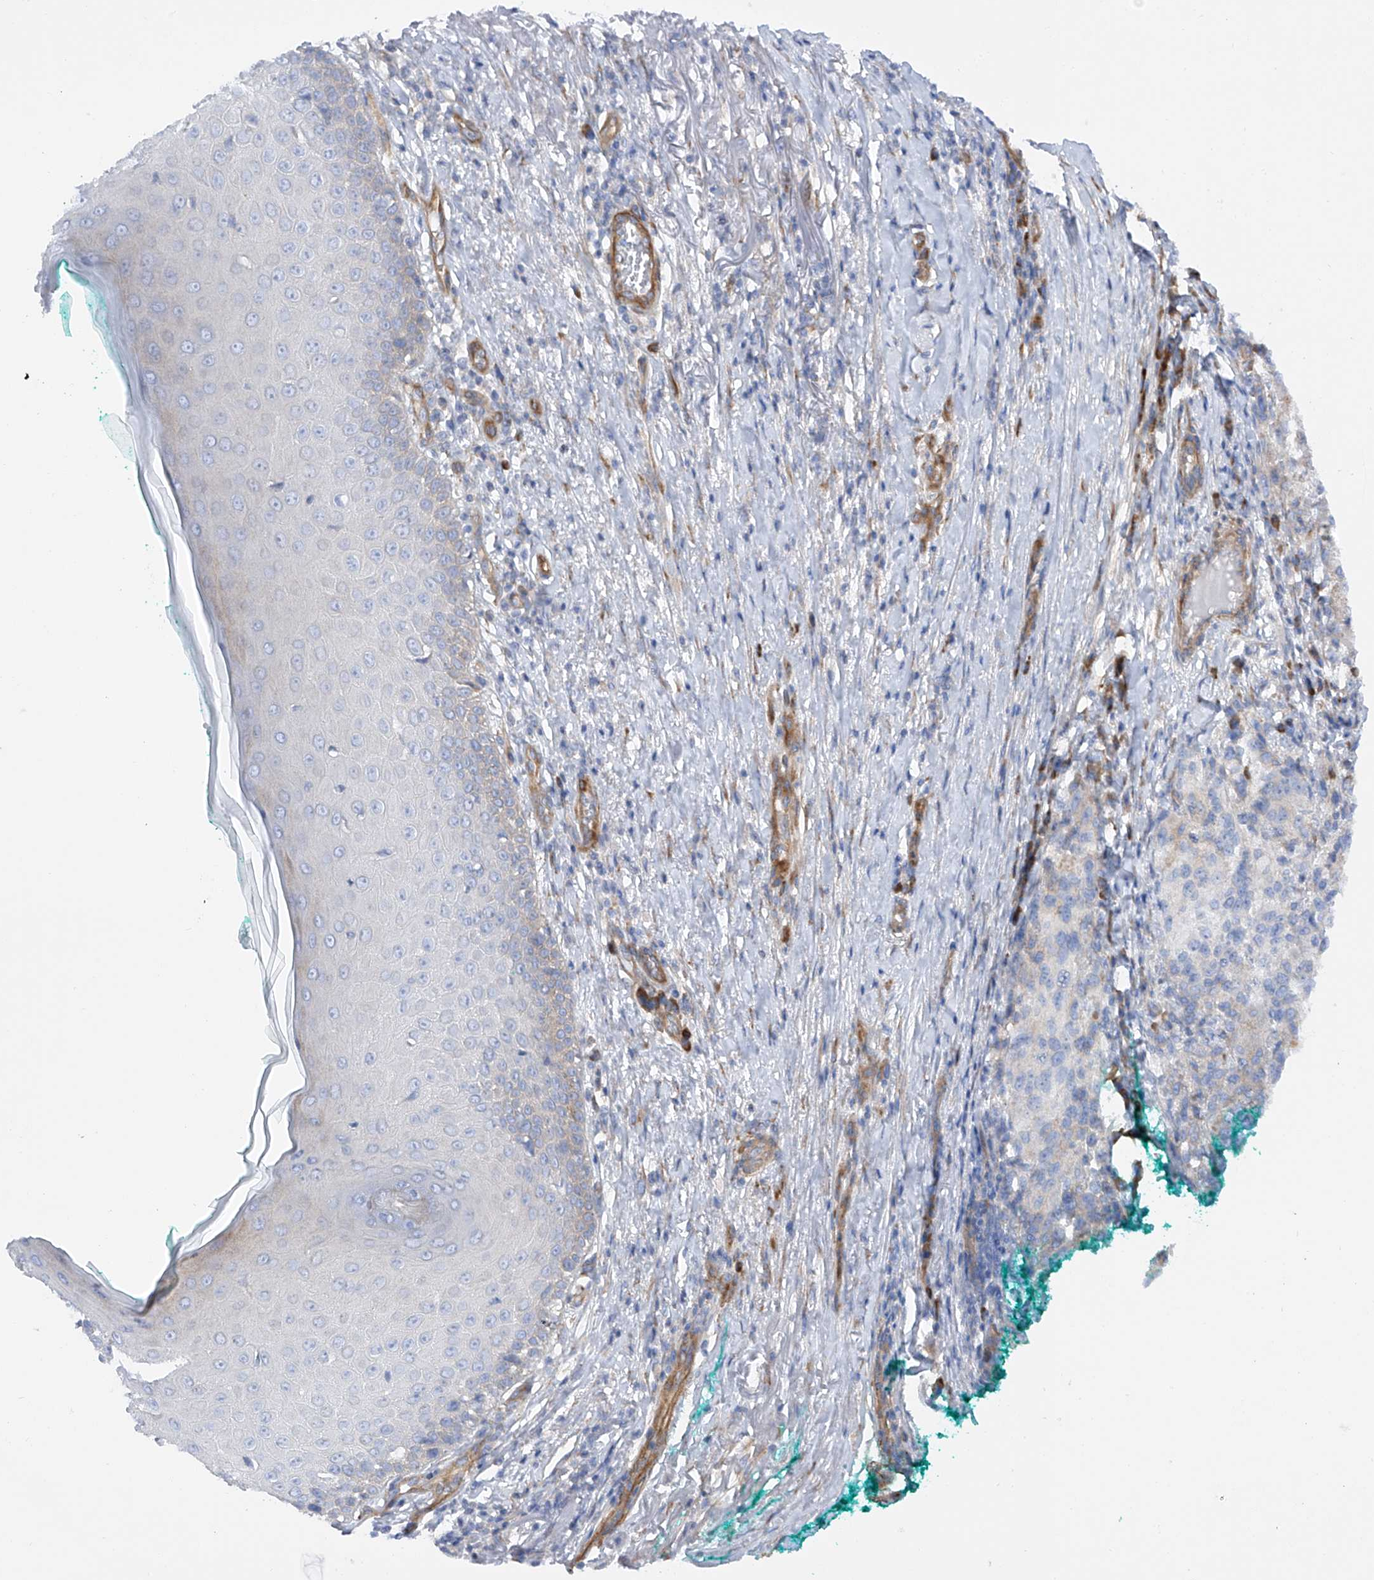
{"staining": {"intensity": "negative", "quantity": "none", "location": "none"}, "tissue": "melanoma", "cell_type": "Tumor cells", "image_type": "cancer", "snomed": [{"axis": "morphology", "description": "Necrosis, NOS"}, {"axis": "morphology", "description": "Malignant melanoma, NOS"}, {"axis": "topography", "description": "Skin"}], "caption": "The immunohistochemistry (IHC) histopathology image has no significant expression in tumor cells of melanoma tissue.", "gene": "LCA5", "patient": {"sex": "female", "age": 87}}